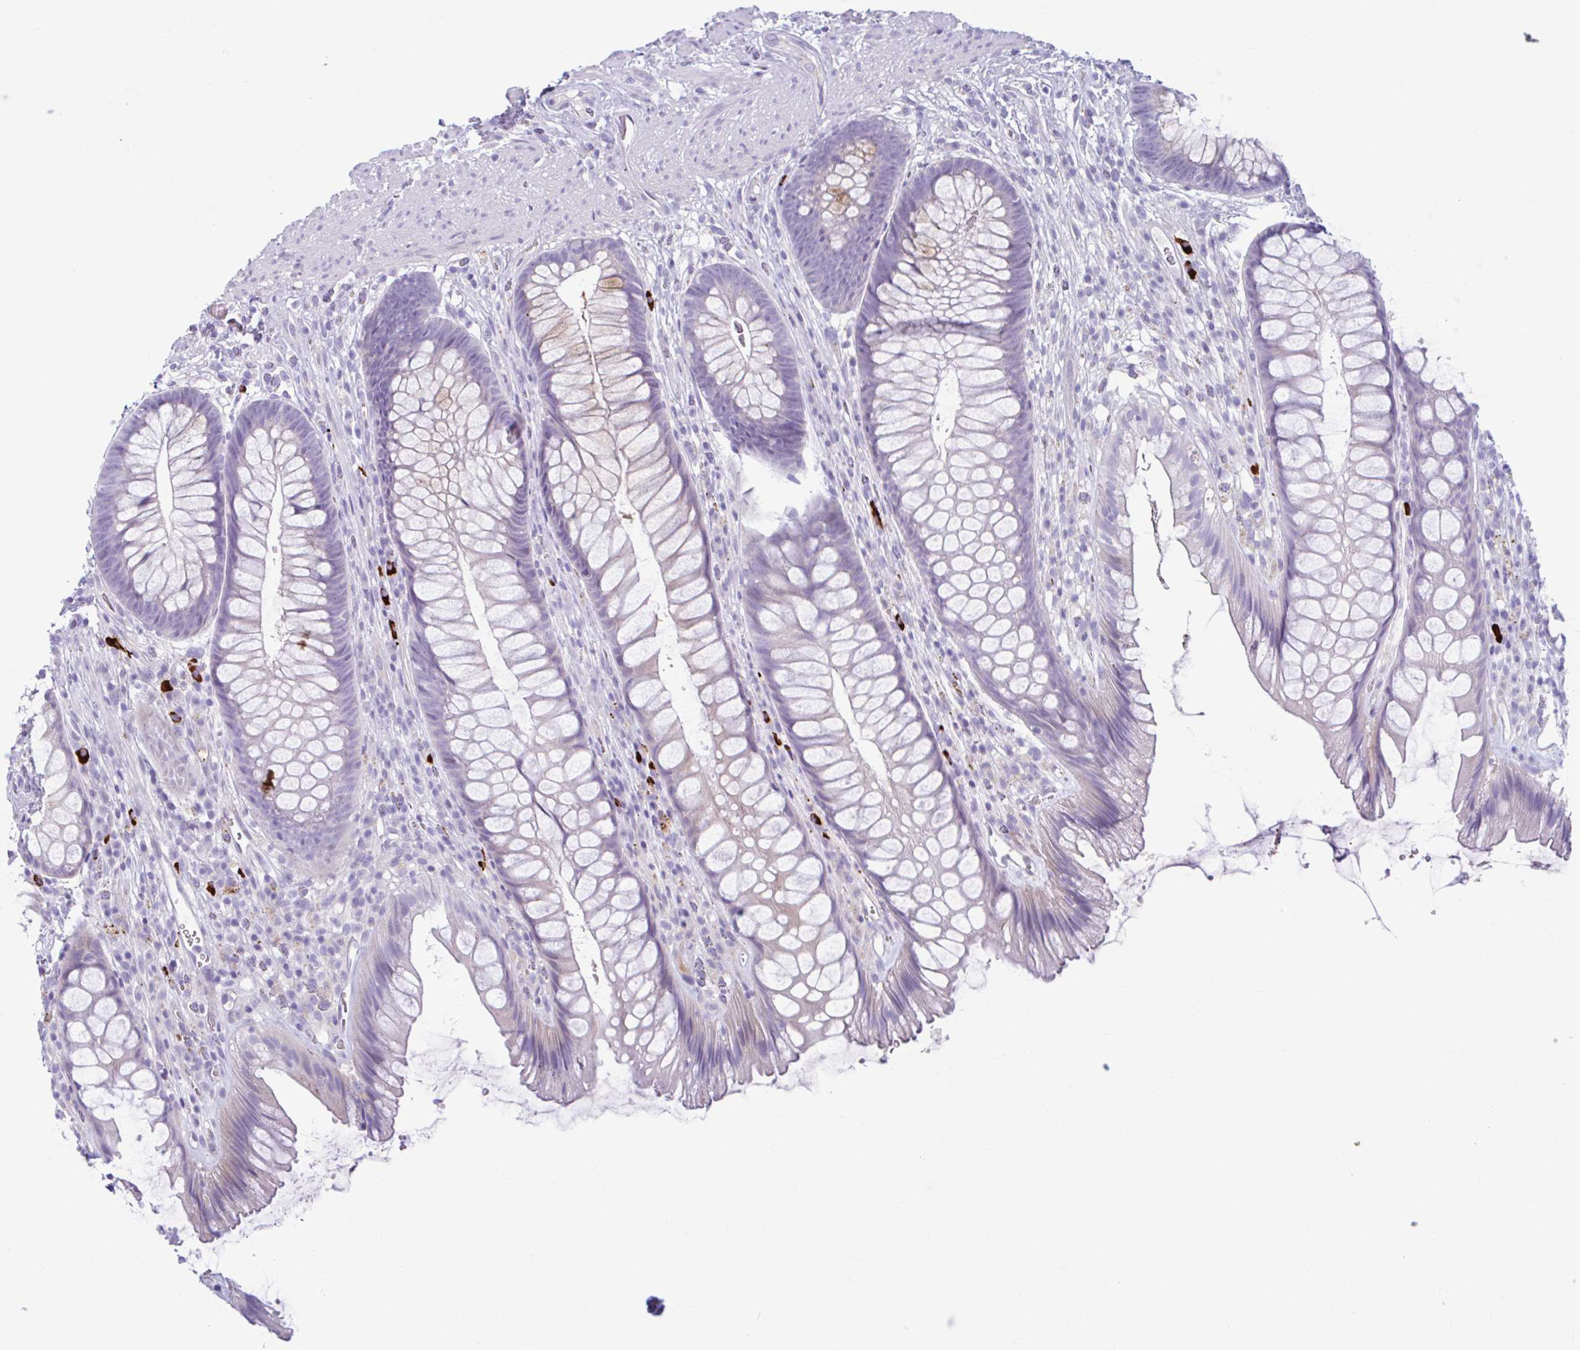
{"staining": {"intensity": "moderate", "quantity": "<25%", "location": "cytoplasmic/membranous"}, "tissue": "rectum", "cell_type": "Glandular cells", "image_type": "normal", "snomed": [{"axis": "morphology", "description": "Normal tissue, NOS"}, {"axis": "topography", "description": "Rectum"}], "caption": "IHC micrograph of unremarkable rectum: rectum stained using immunohistochemistry (IHC) displays low levels of moderate protein expression localized specifically in the cytoplasmic/membranous of glandular cells, appearing as a cytoplasmic/membranous brown color.", "gene": "C12orf71", "patient": {"sex": "male", "age": 53}}